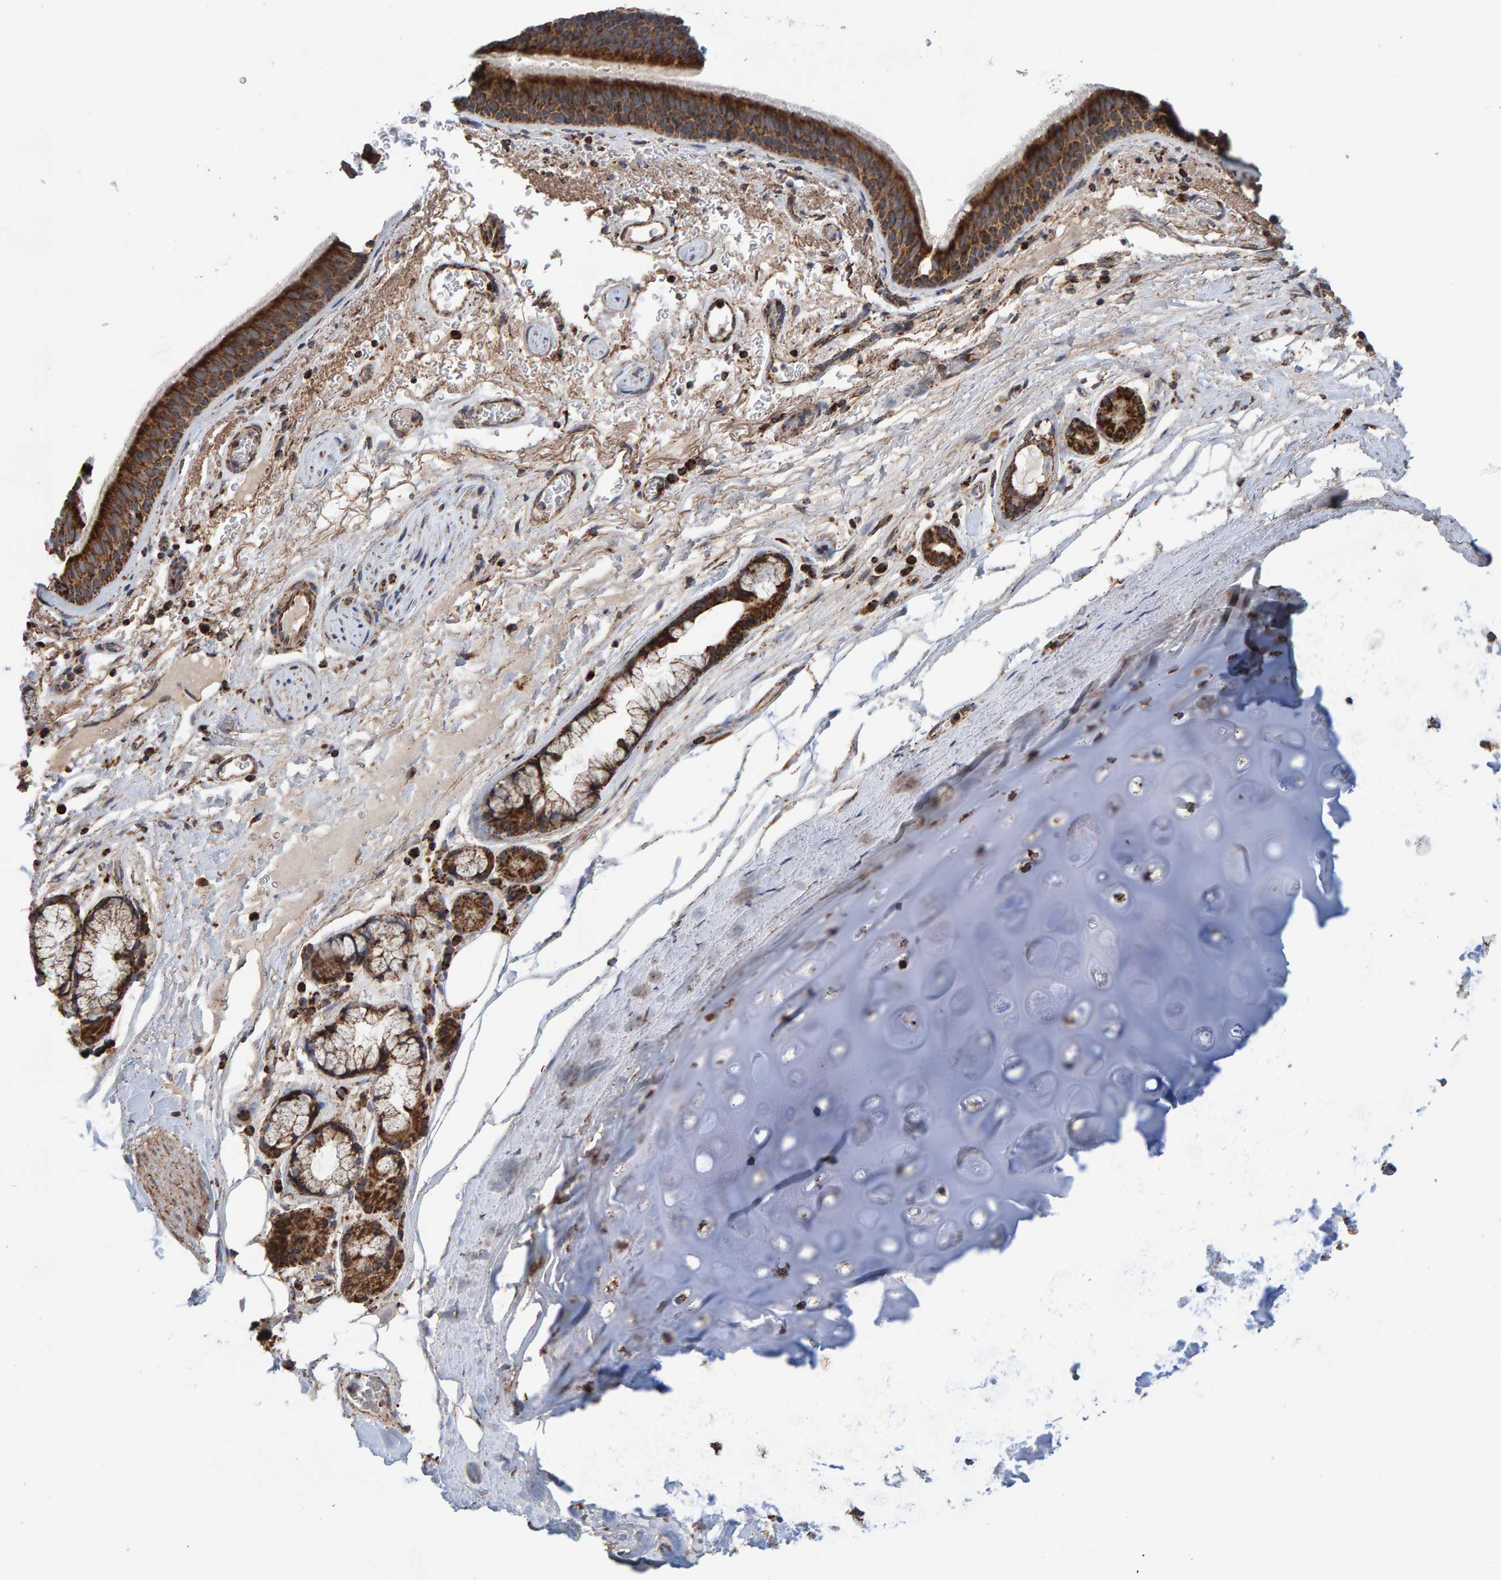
{"staining": {"intensity": "strong", "quantity": ">75%", "location": "cytoplasmic/membranous"}, "tissue": "bronchus", "cell_type": "Respiratory epithelial cells", "image_type": "normal", "snomed": [{"axis": "morphology", "description": "Normal tissue, NOS"}, {"axis": "topography", "description": "Cartilage tissue"}], "caption": "Immunohistochemical staining of normal human bronchus exhibits strong cytoplasmic/membranous protein positivity in approximately >75% of respiratory epithelial cells. Using DAB (3,3'-diaminobenzidine) (brown) and hematoxylin (blue) stains, captured at high magnification using brightfield microscopy.", "gene": "MRPL45", "patient": {"sex": "female", "age": 63}}